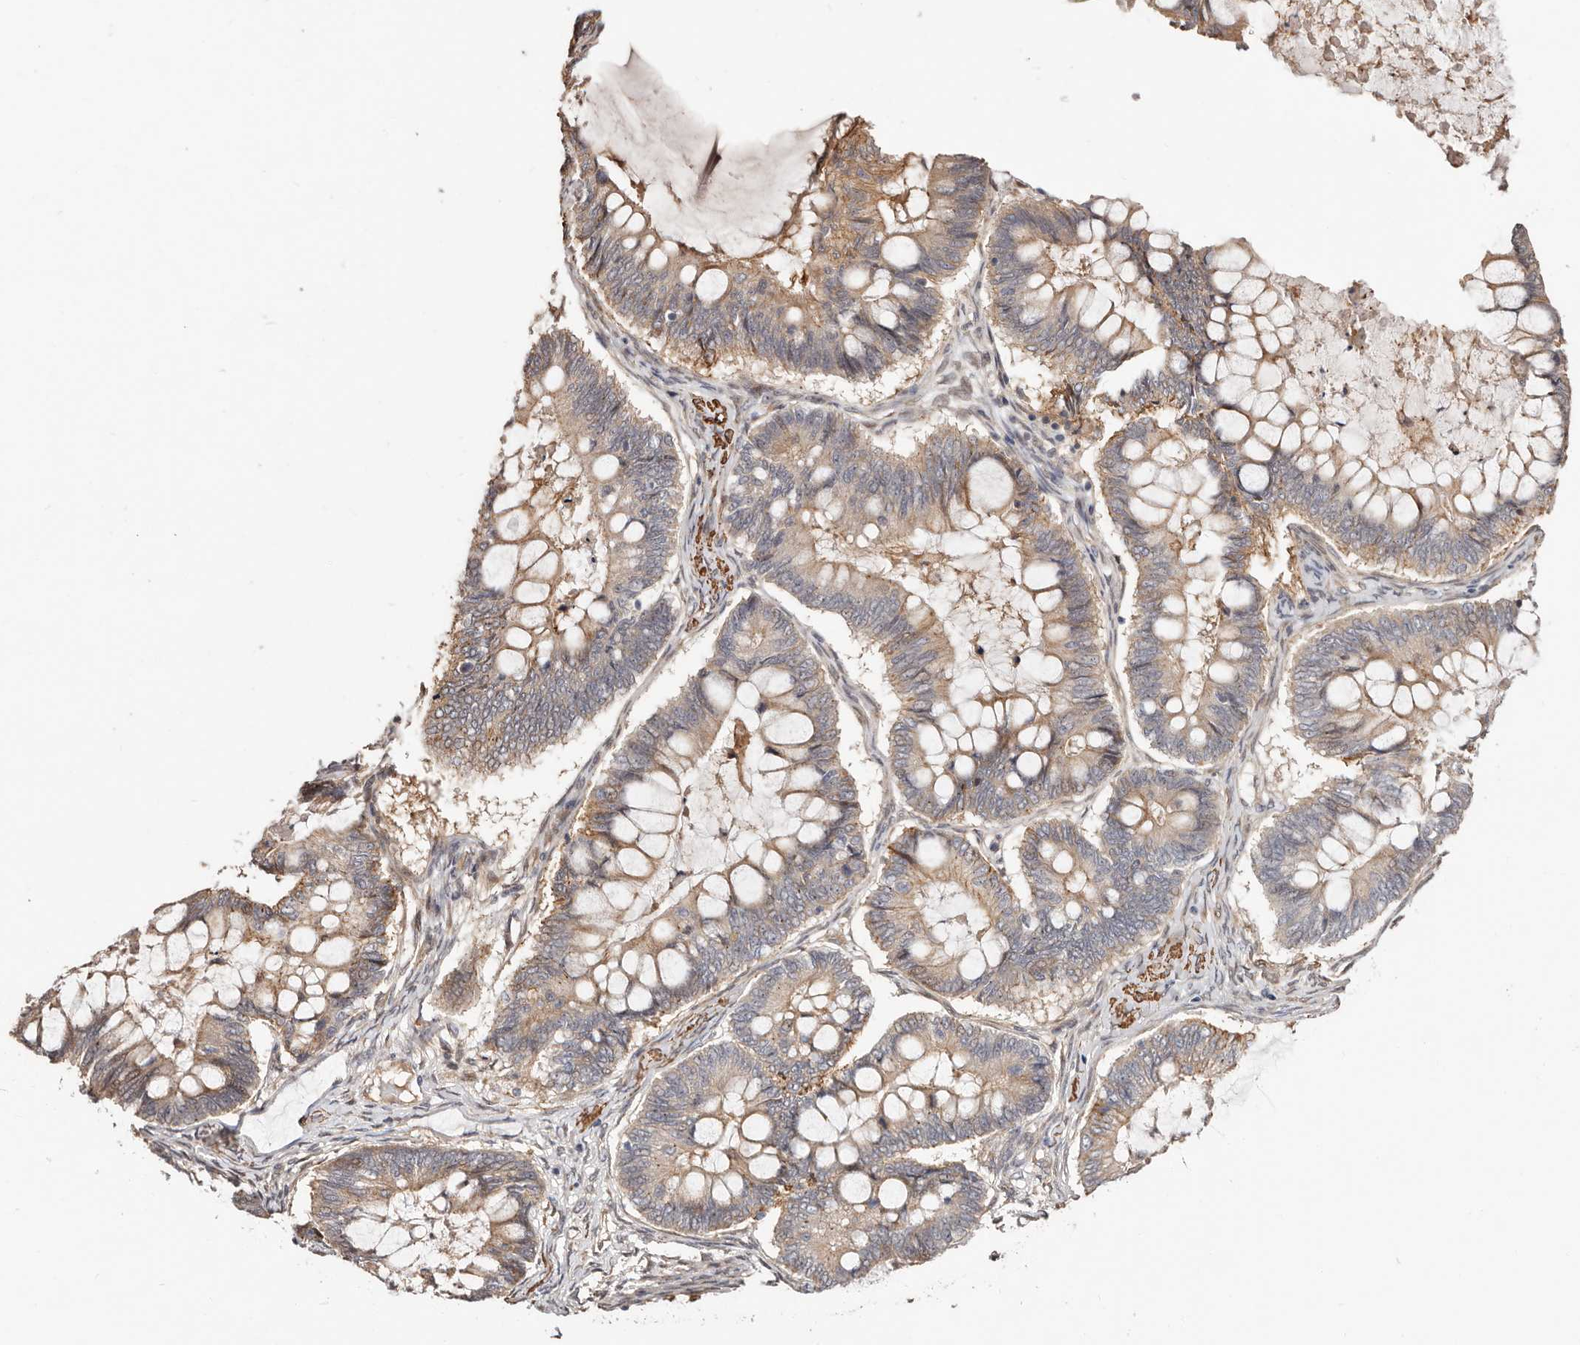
{"staining": {"intensity": "weak", "quantity": ">75%", "location": "cytoplasmic/membranous"}, "tissue": "ovarian cancer", "cell_type": "Tumor cells", "image_type": "cancer", "snomed": [{"axis": "morphology", "description": "Cystadenocarcinoma, mucinous, NOS"}, {"axis": "topography", "description": "Ovary"}], "caption": "Mucinous cystadenocarcinoma (ovarian) was stained to show a protein in brown. There is low levels of weak cytoplasmic/membranous staining in approximately >75% of tumor cells.", "gene": "TRIP13", "patient": {"sex": "female", "age": 61}}